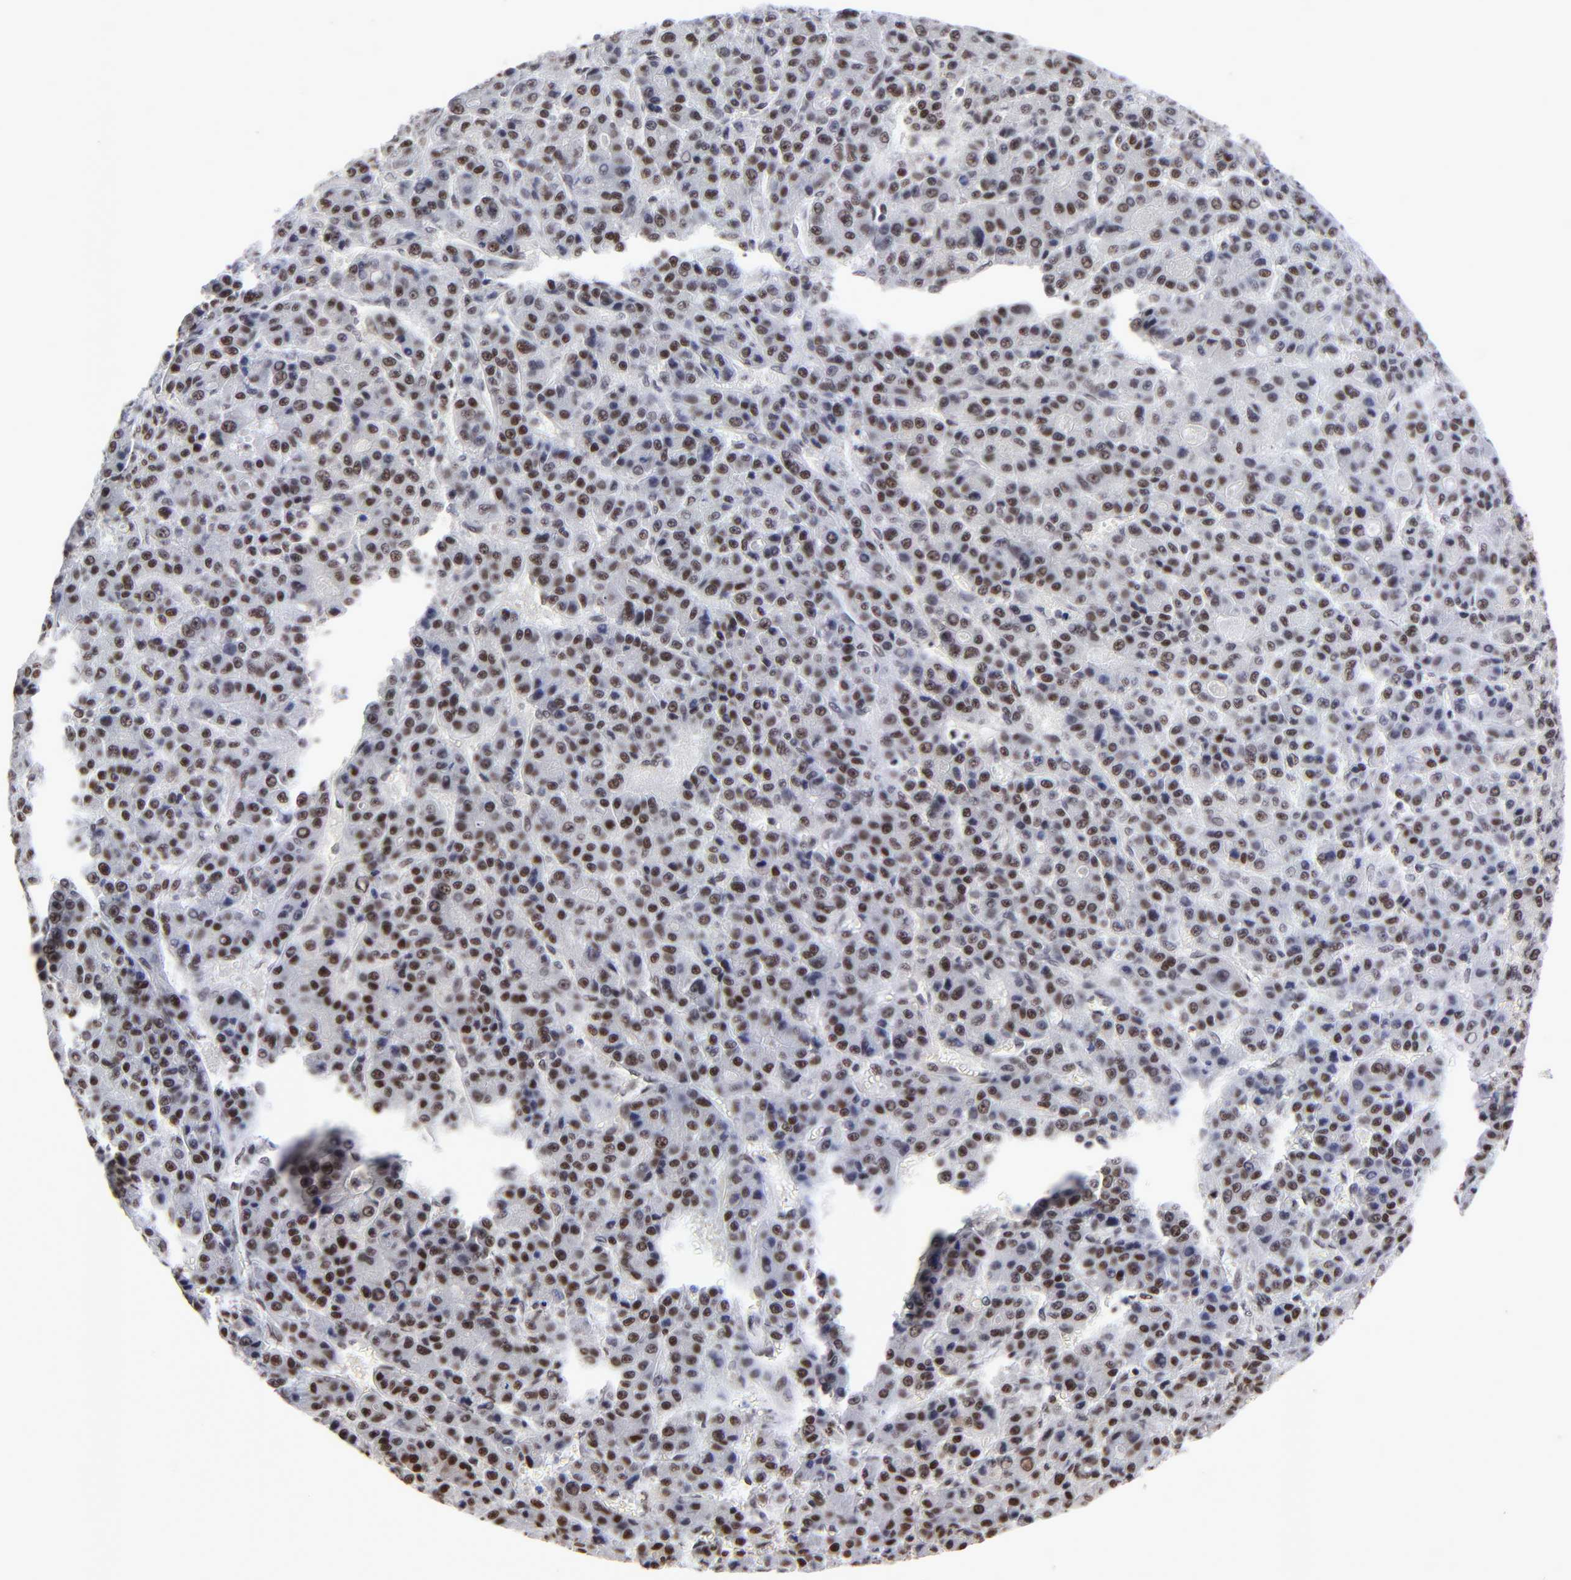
{"staining": {"intensity": "weak", "quantity": "25%-75%", "location": "nuclear"}, "tissue": "liver cancer", "cell_type": "Tumor cells", "image_type": "cancer", "snomed": [{"axis": "morphology", "description": "Carcinoma, Hepatocellular, NOS"}, {"axis": "topography", "description": "Liver"}], "caption": "This micrograph displays immunohistochemistry (IHC) staining of liver cancer (hepatocellular carcinoma), with low weak nuclear positivity in about 25%-75% of tumor cells.", "gene": "ZMYM3", "patient": {"sex": "male", "age": 70}}